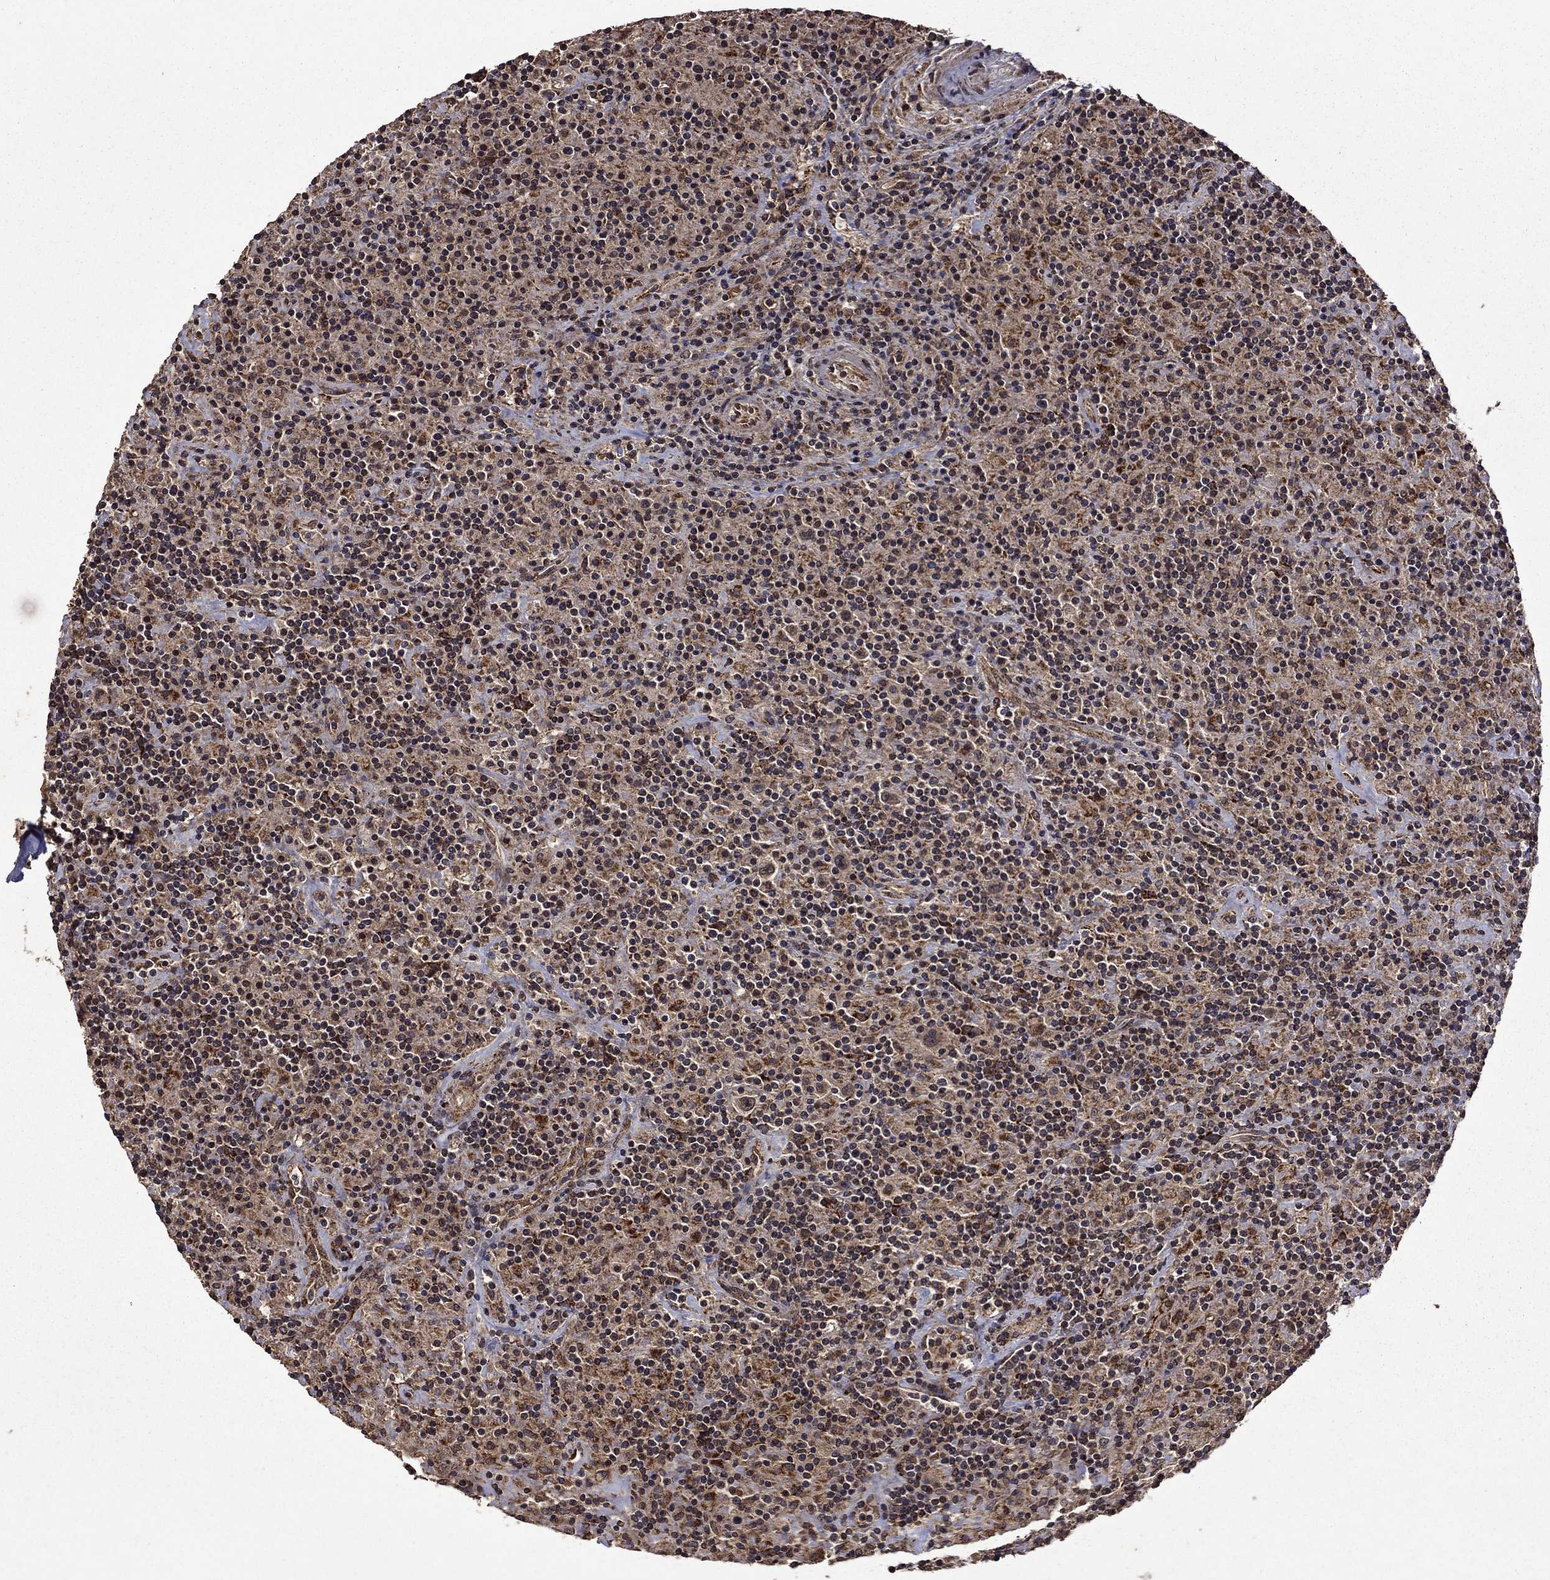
{"staining": {"intensity": "weak", "quantity": ">75%", "location": "cytoplasmic/membranous"}, "tissue": "lymphoma", "cell_type": "Tumor cells", "image_type": "cancer", "snomed": [{"axis": "morphology", "description": "Hodgkin's disease, NOS"}, {"axis": "topography", "description": "Lymph node"}], "caption": "About >75% of tumor cells in lymphoma exhibit weak cytoplasmic/membranous protein expression as visualized by brown immunohistochemical staining.", "gene": "ITM2B", "patient": {"sex": "male", "age": 70}}